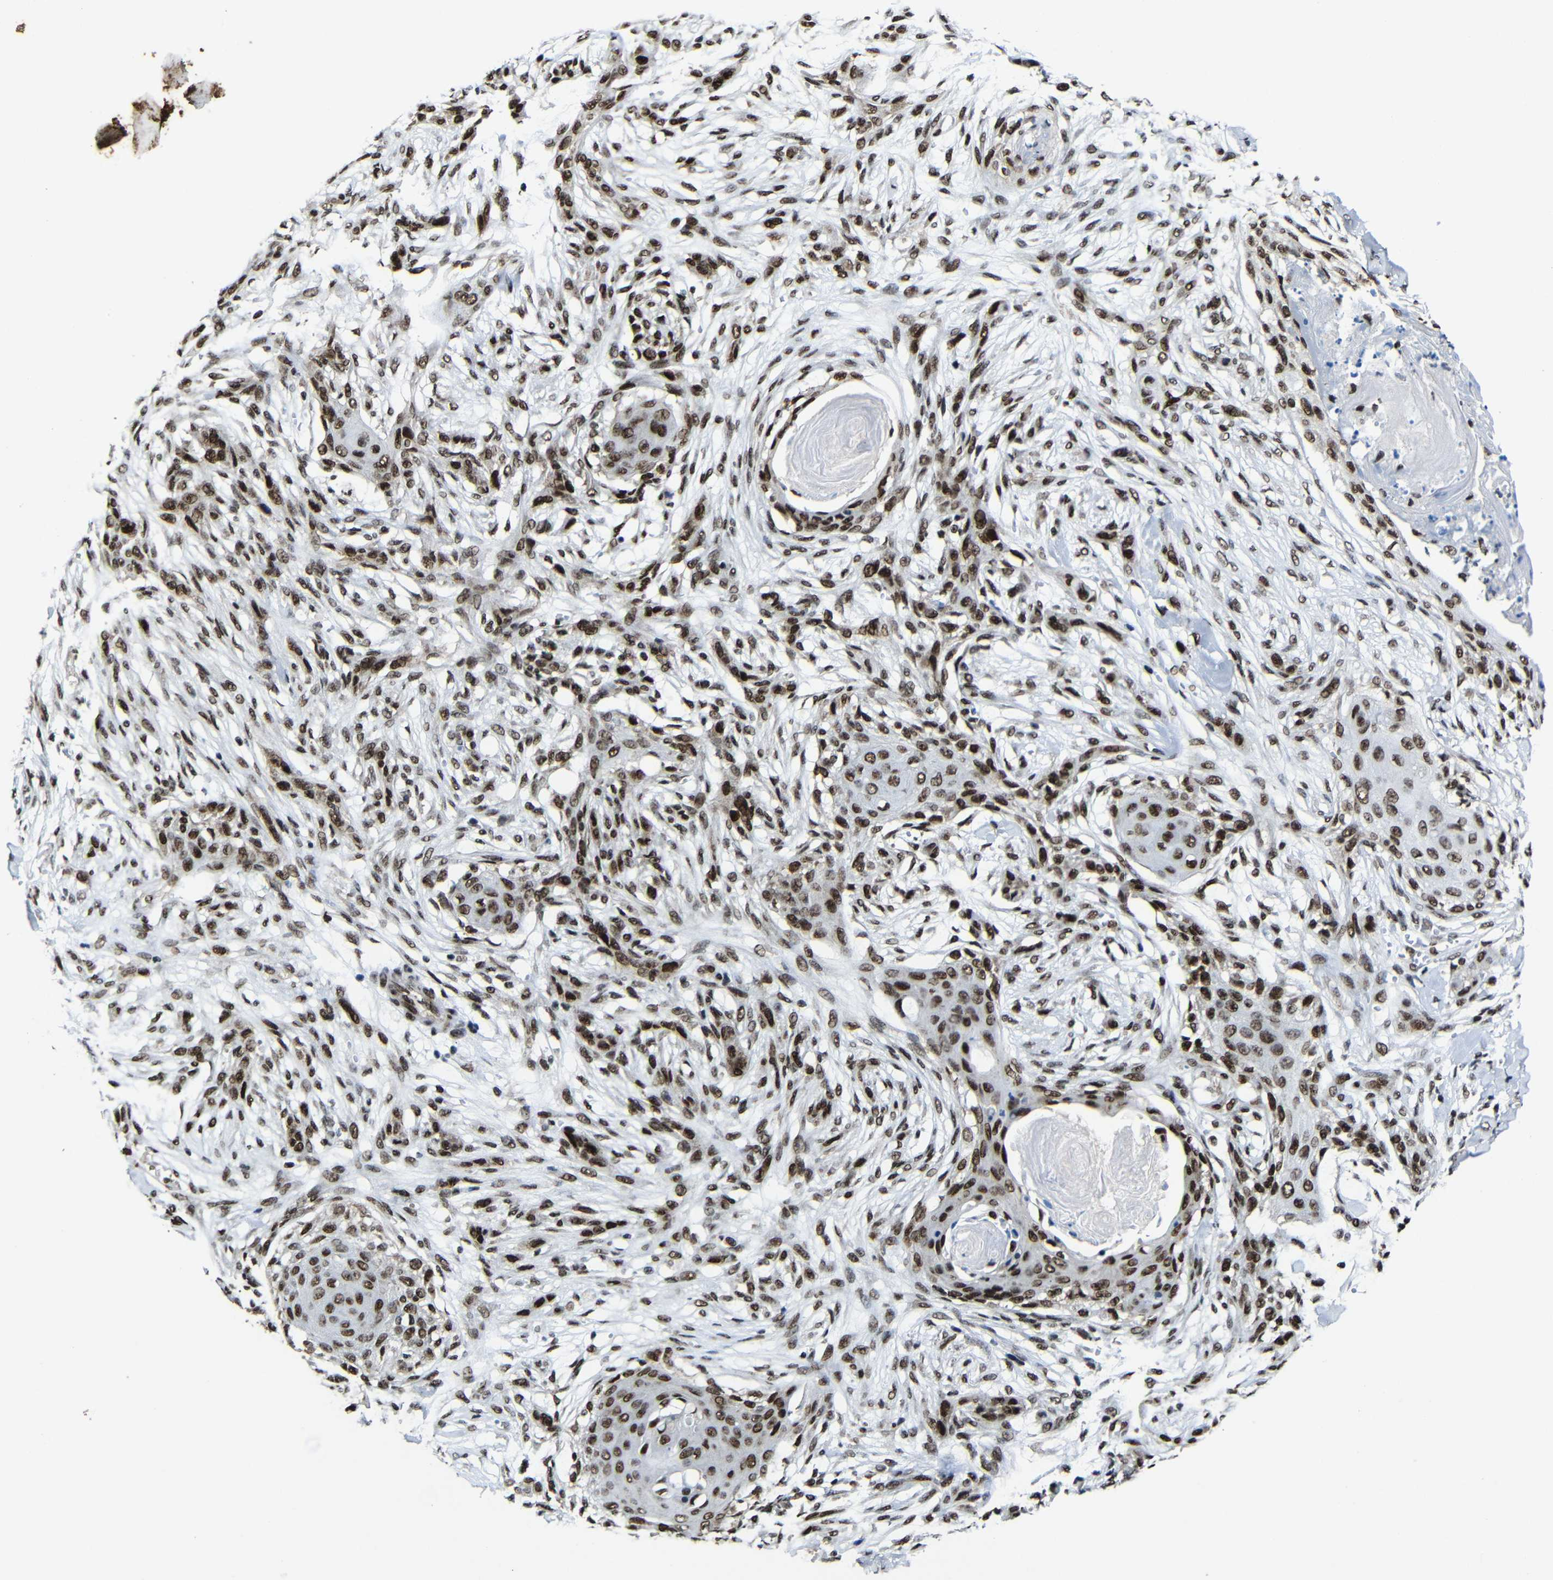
{"staining": {"intensity": "strong", "quantity": ">75%", "location": "nuclear"}, "tissue": "skin cancer", "cell_type": "Tumor cells", "image_type": "cancer", "snomed": [{"axis": "morphology", "description": "Squamous cell carcinoma, NOS"}, {"axis": "topography", "description": "Skin"}], "caption": "DAB immunohistochemical staining of human squamous cell carcinoma (skin) demonstrates strong nuclear protein expression in approximately >75% of tumor cells.", "gene": "PTBP1", "patient": {"sex": "female", "age": 59}}